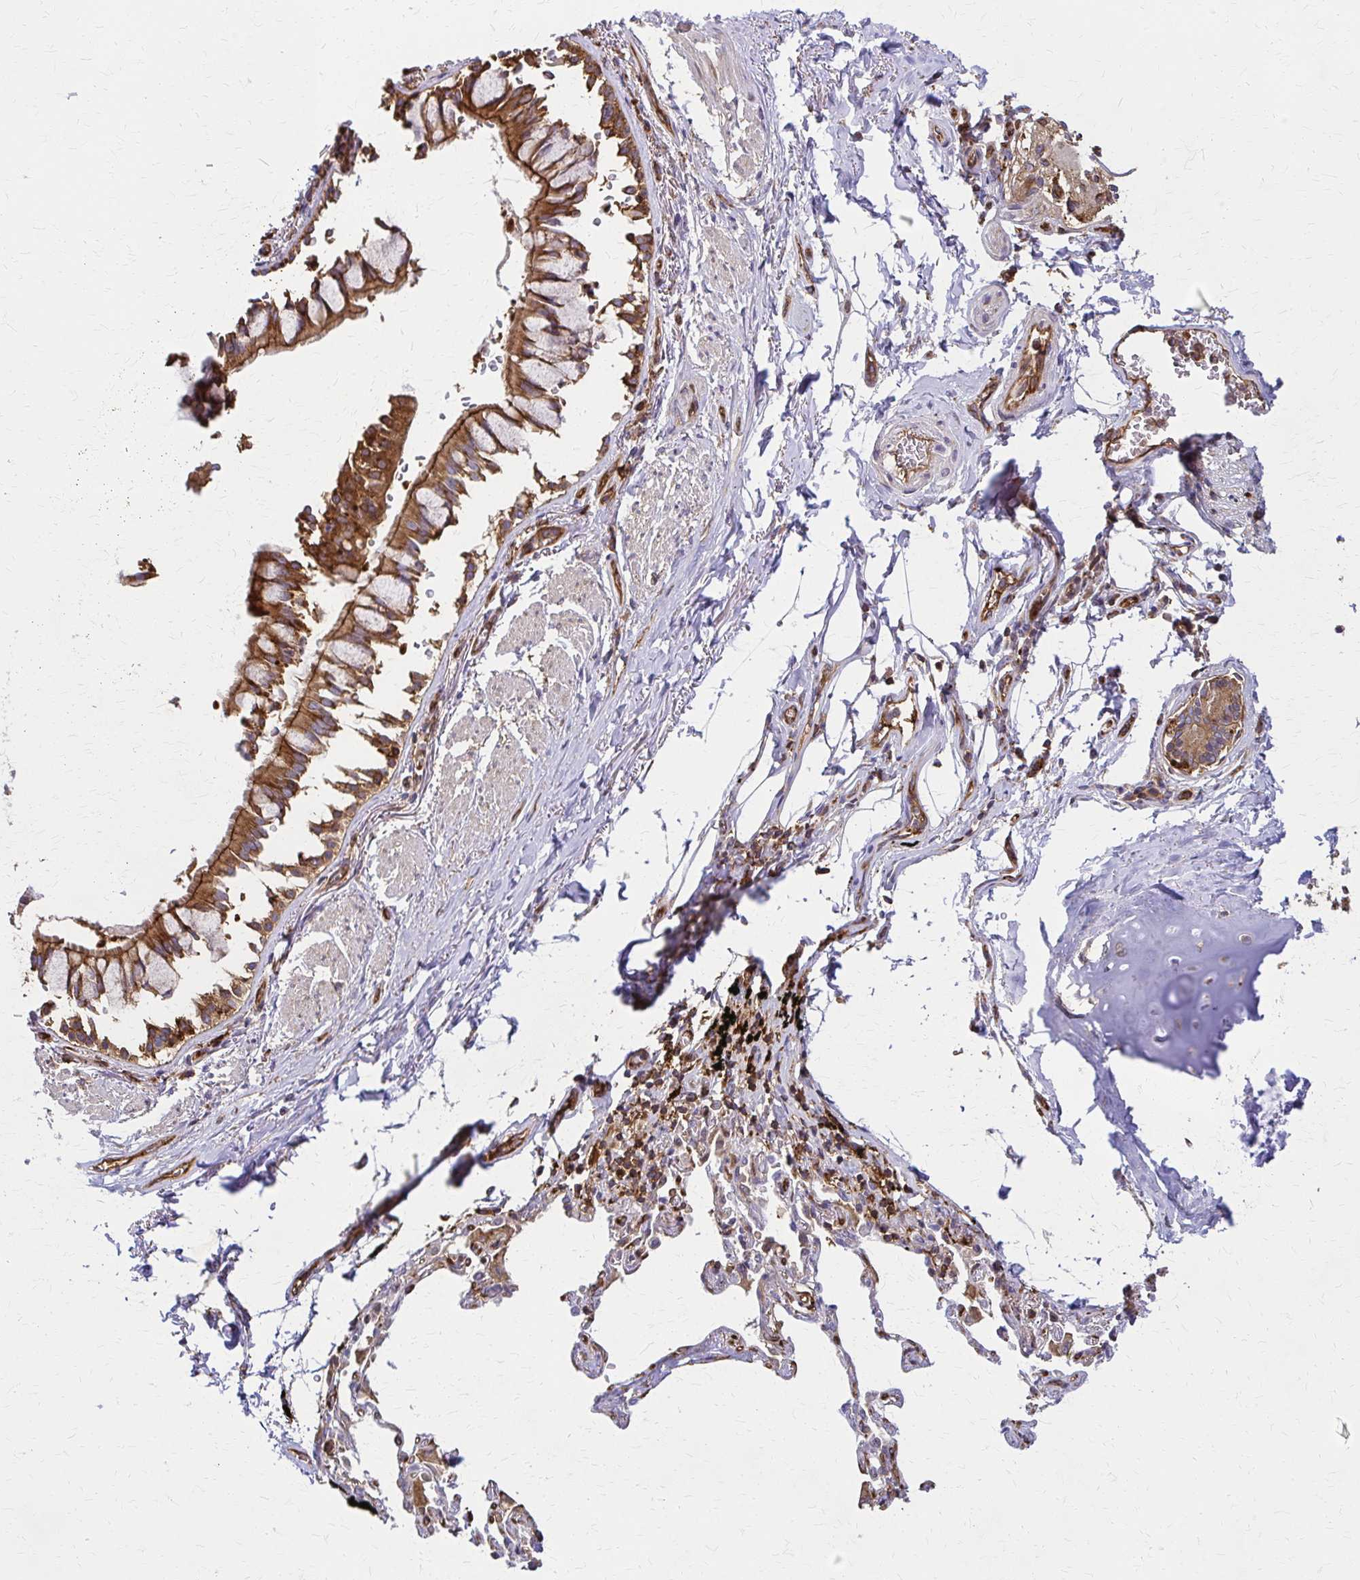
{"staining": {"intensity": "moderate", "quantity": ">75%", "location": "cytoplasmic/membranous"}, "tissue": "bronchus", "cell_type": "Respiratory epithelial cells", "image_type": "normal", "snomed": [{"axis": "morphology", "description": "Normal tissue, NOS"}, {"axis": "topography", "description": "Bronchus"}], "caption": "Normal bronchus was stained to show a protein in brown. There is medium levels of moderate cytoplasmic/membranous positivity in about >75% of respiratory epithelial cells. (IHC, brightfield microscopy, high magnification).", "gene": "WASF2", "patient": {"sex": "male", "age": 70}}